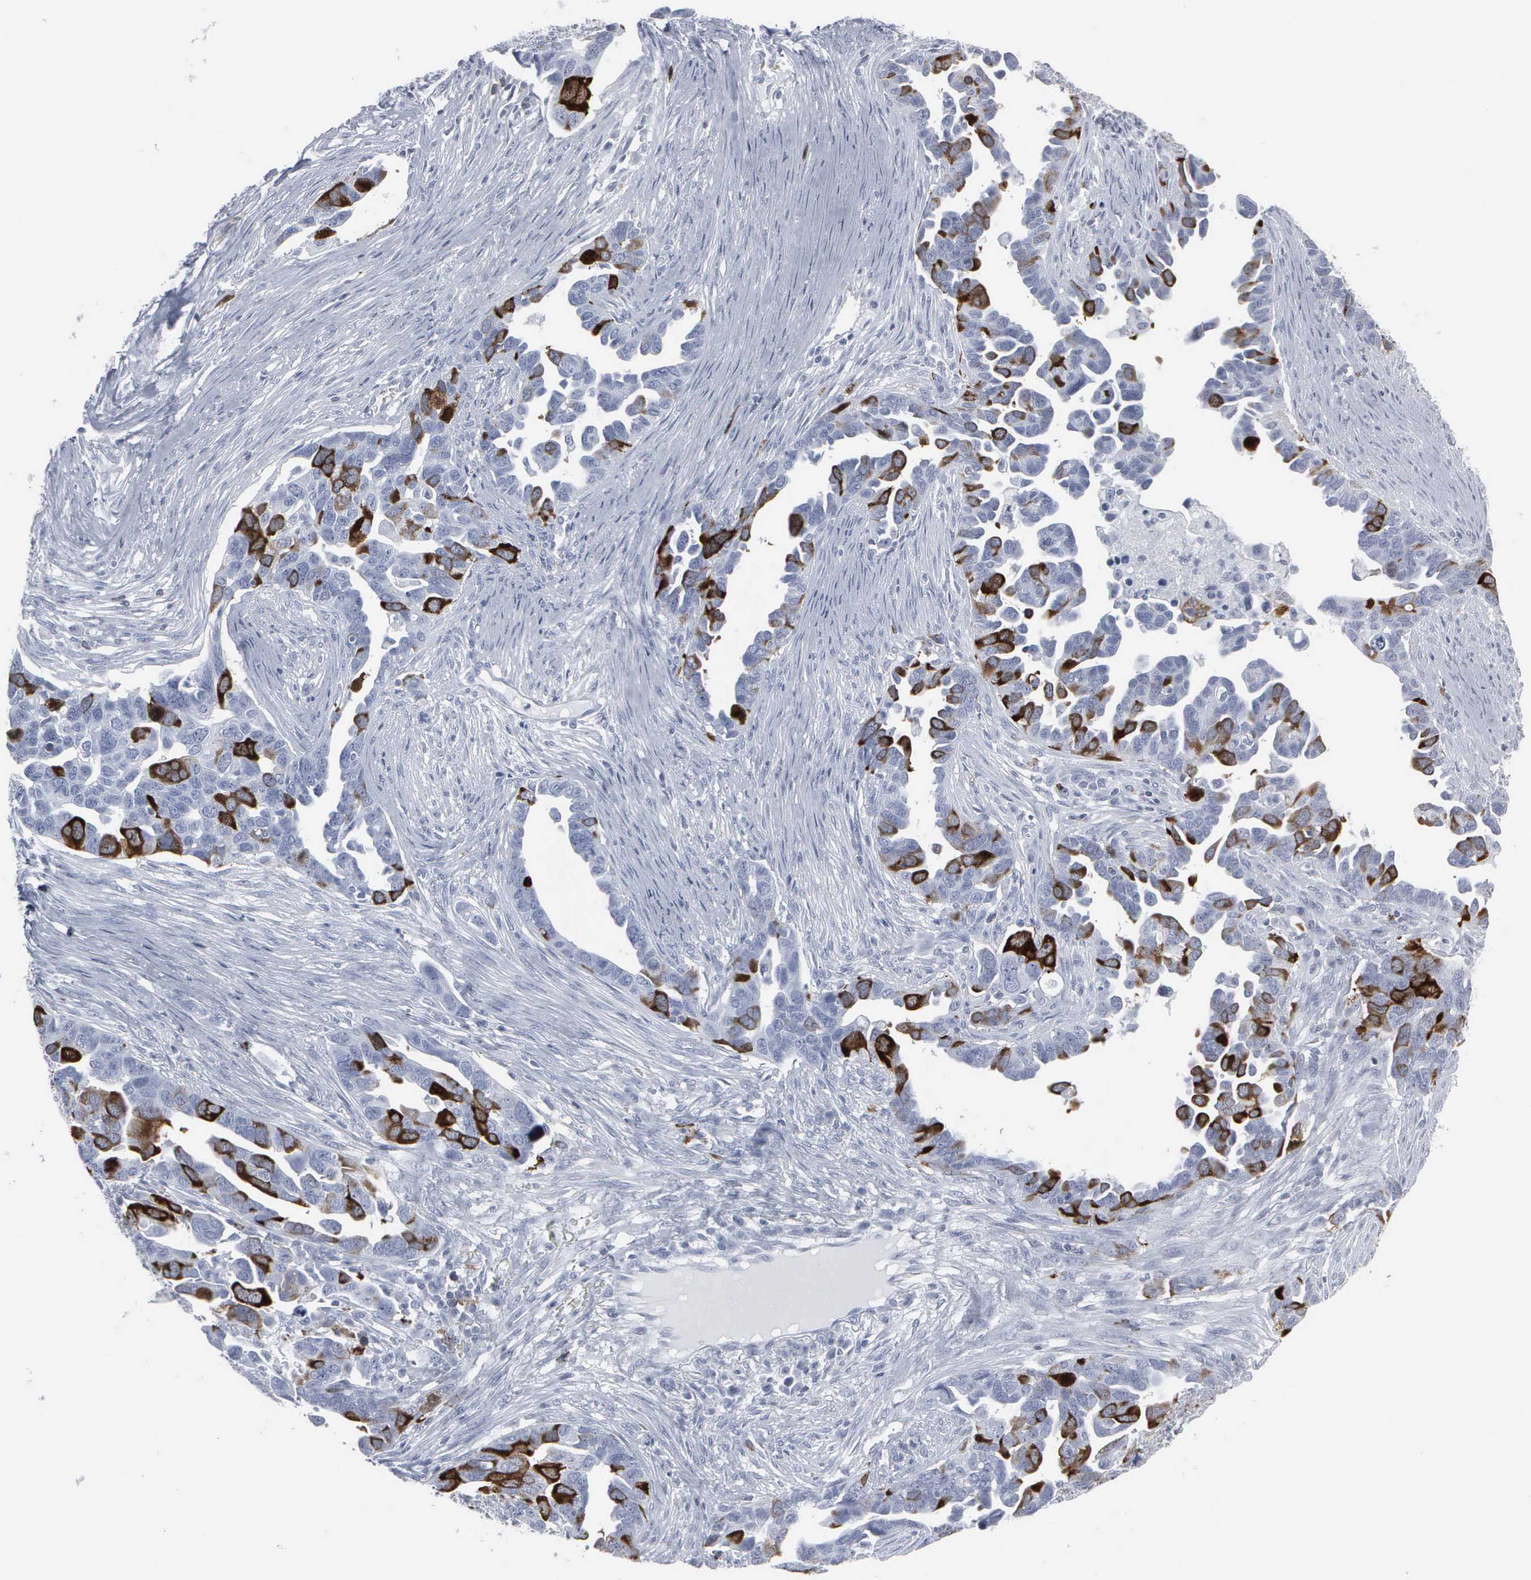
{"staining": {"intensity": "strong", "quantity": "<25%", "location": "cytoplasmic/membranous,nuclear"}, "tissue": "ovarian cancer", "cell_type": "Tumor cells", "image_type": "cancer", "snomed": [{"axis": "morphology", "description": "Cystadenocarcinoma, serous, NOS"}, {"axis": "topography", "description": "Ovary"}], "caption": "This is an image of immunohistochemistry (IHC) staining of ovarian cancer (serous cystadenocarcinoma), which shows strong positivity in the cytoplasmic/membranous and nuclear of tumor cells.", "gene": "CCNB1", "patient": {"sex": "female", "age": 54}}